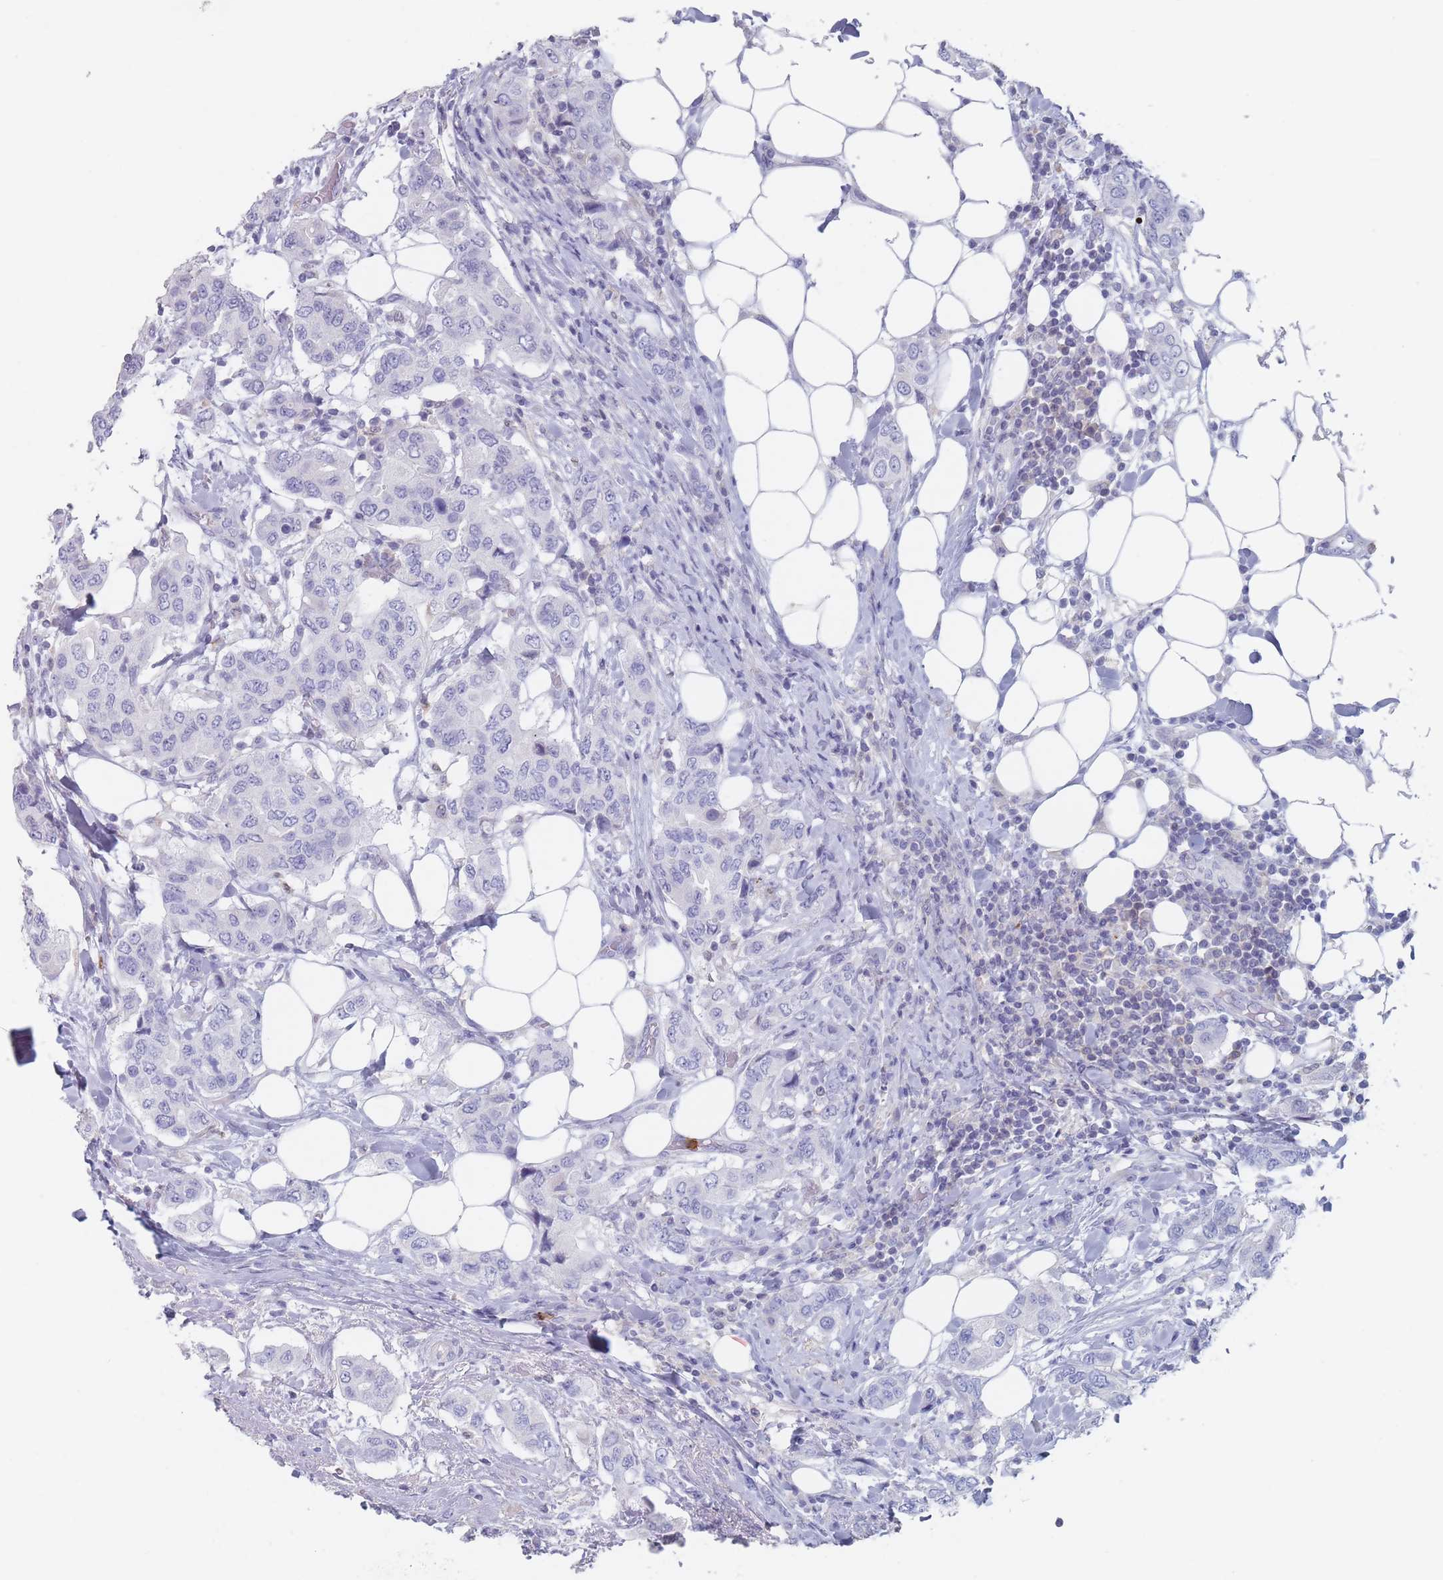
{"staining": {"intensity": "negative", "quantity": "none", "location": "none"}, "tissue": "breast cancer", "cell_type": "Tumor cells", "image_type": "cancer", "snomed": [{"axis": "morphology", "description": "Lobular carcinoma"}, {"axis": "topography", "description": "Breast"}], "caption": "IHC micrograph of neoplastic tissue: human breast lobular carcinoma stained with DAB reveals no significant protein expression in tumor cells. (DAB (3,3'-diaminobenzidine) immunohistochemistry (IHC) with hematoxylin counter stain).", "gene": "ATP1A3", "patient": {"sex": "female", "age": 51}}